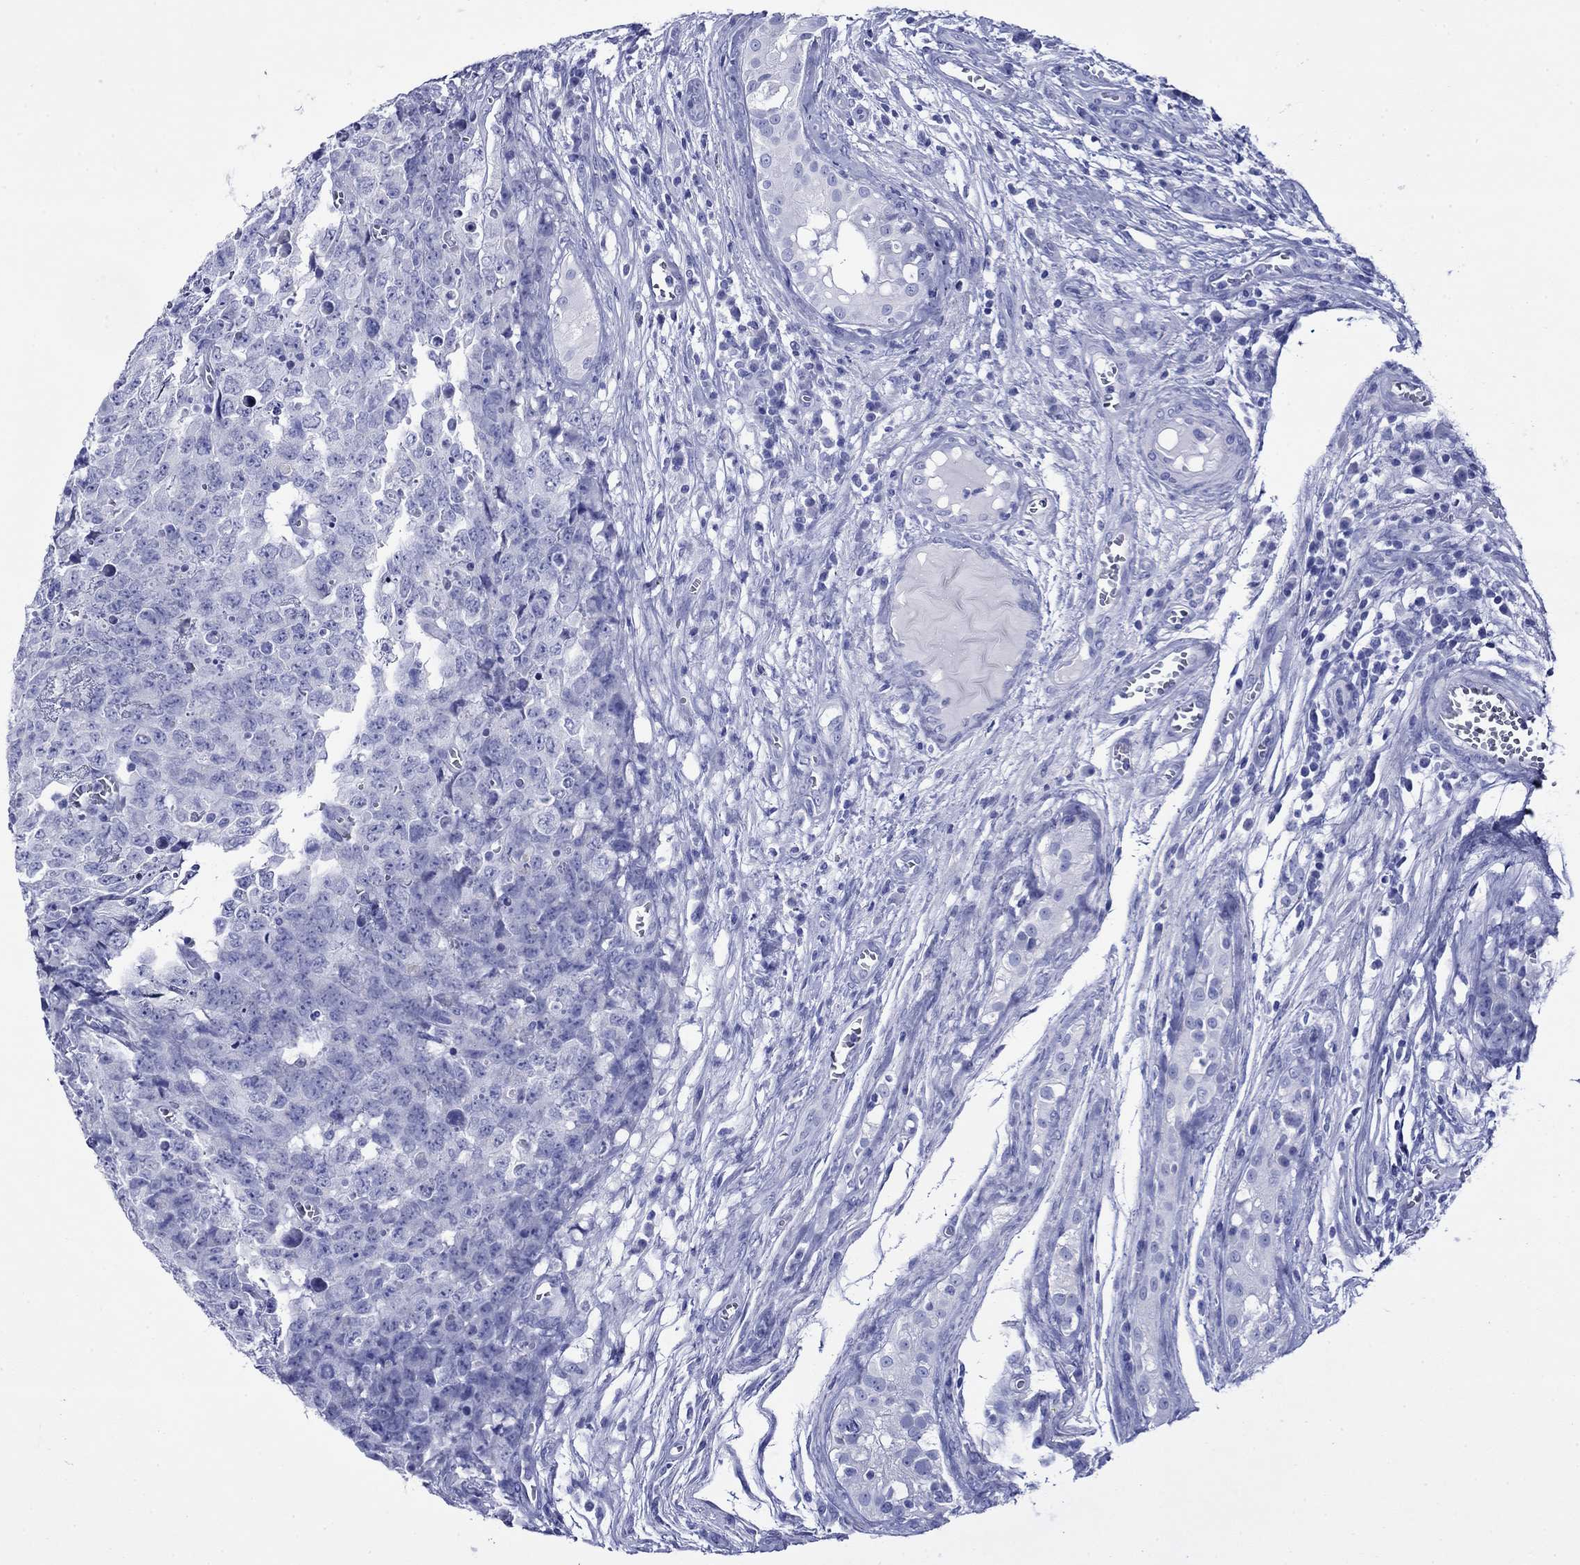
{"staining": {"intensity": "negative", "quantity": "none", "location": "none"}, "tissue": "testis cancer", "cell_type": "Tumor cells", "image_type": "cancer", "snomed": [{"axis": "morphology", "description": "Carcinoma, Embryonal, NOS"}, {"axis": "topography", "description": "Testis"}], "caption": "Immunohistochemical staining of embryonal carcinoma (testis) displays no significant staining in tumor cells.", "gene": "GIP", "patient": {"sex": "male", "age": 23}}